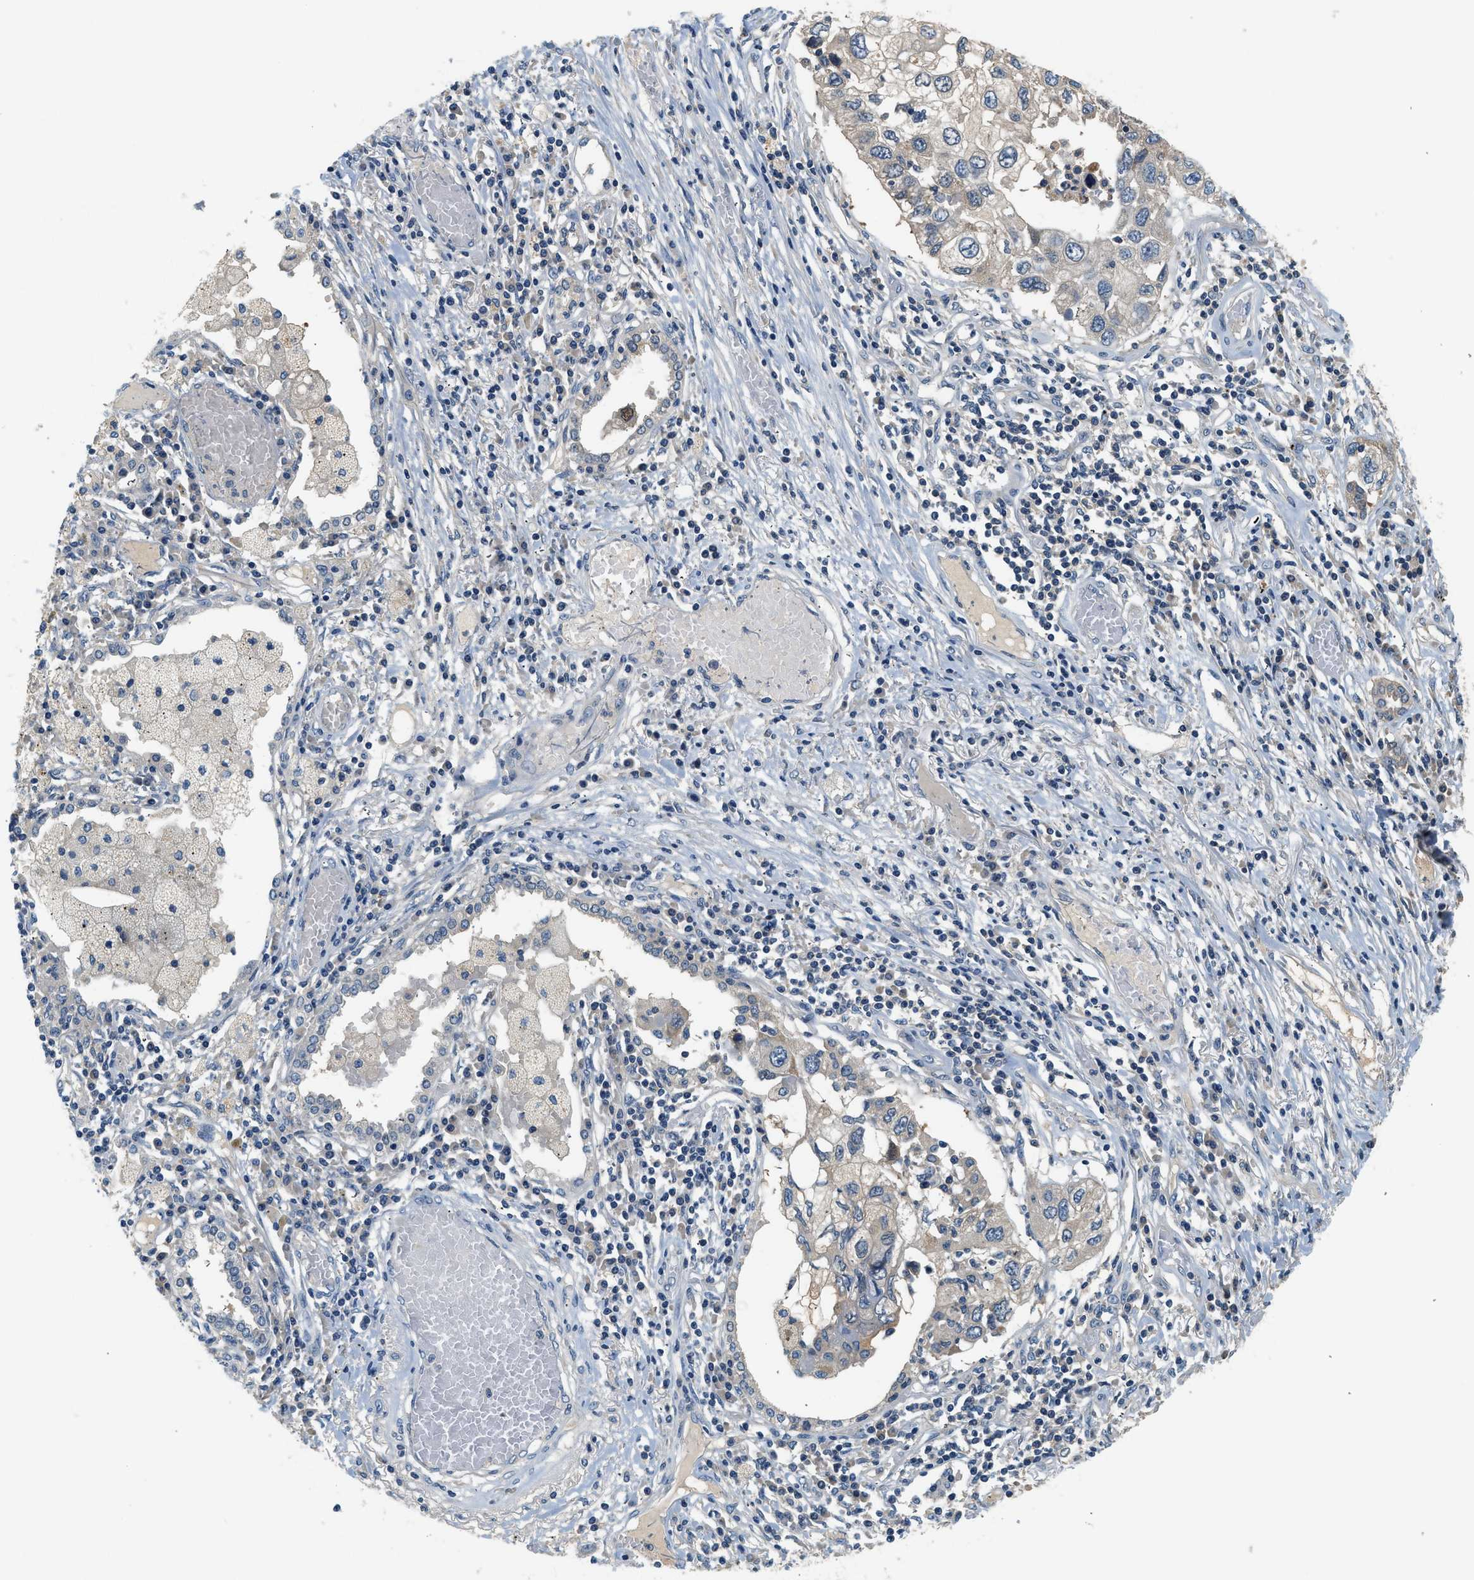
{"staining": {"intensity": "weak", "quantity": "<25%", "location": "cytoplasmic/membranous"}, "tissue": "lung cancer", "cell_type": "Tumor cells", "image_type": "cancer", "snomed": [{"axis": "morphology", "description": "Squamous cell carcinoma, NOS"}, {"axis": "topography", "description": "Lung"}], "caption": "IHC of lung cancer (squamous cell carcinoma) reveals no expression in tumor cells. (Immunohistochemistry (ihc), brightfield microscopy, high magnification).", "gene": "SLC35E1", "patient": {"sex": "male", "age": 71}}